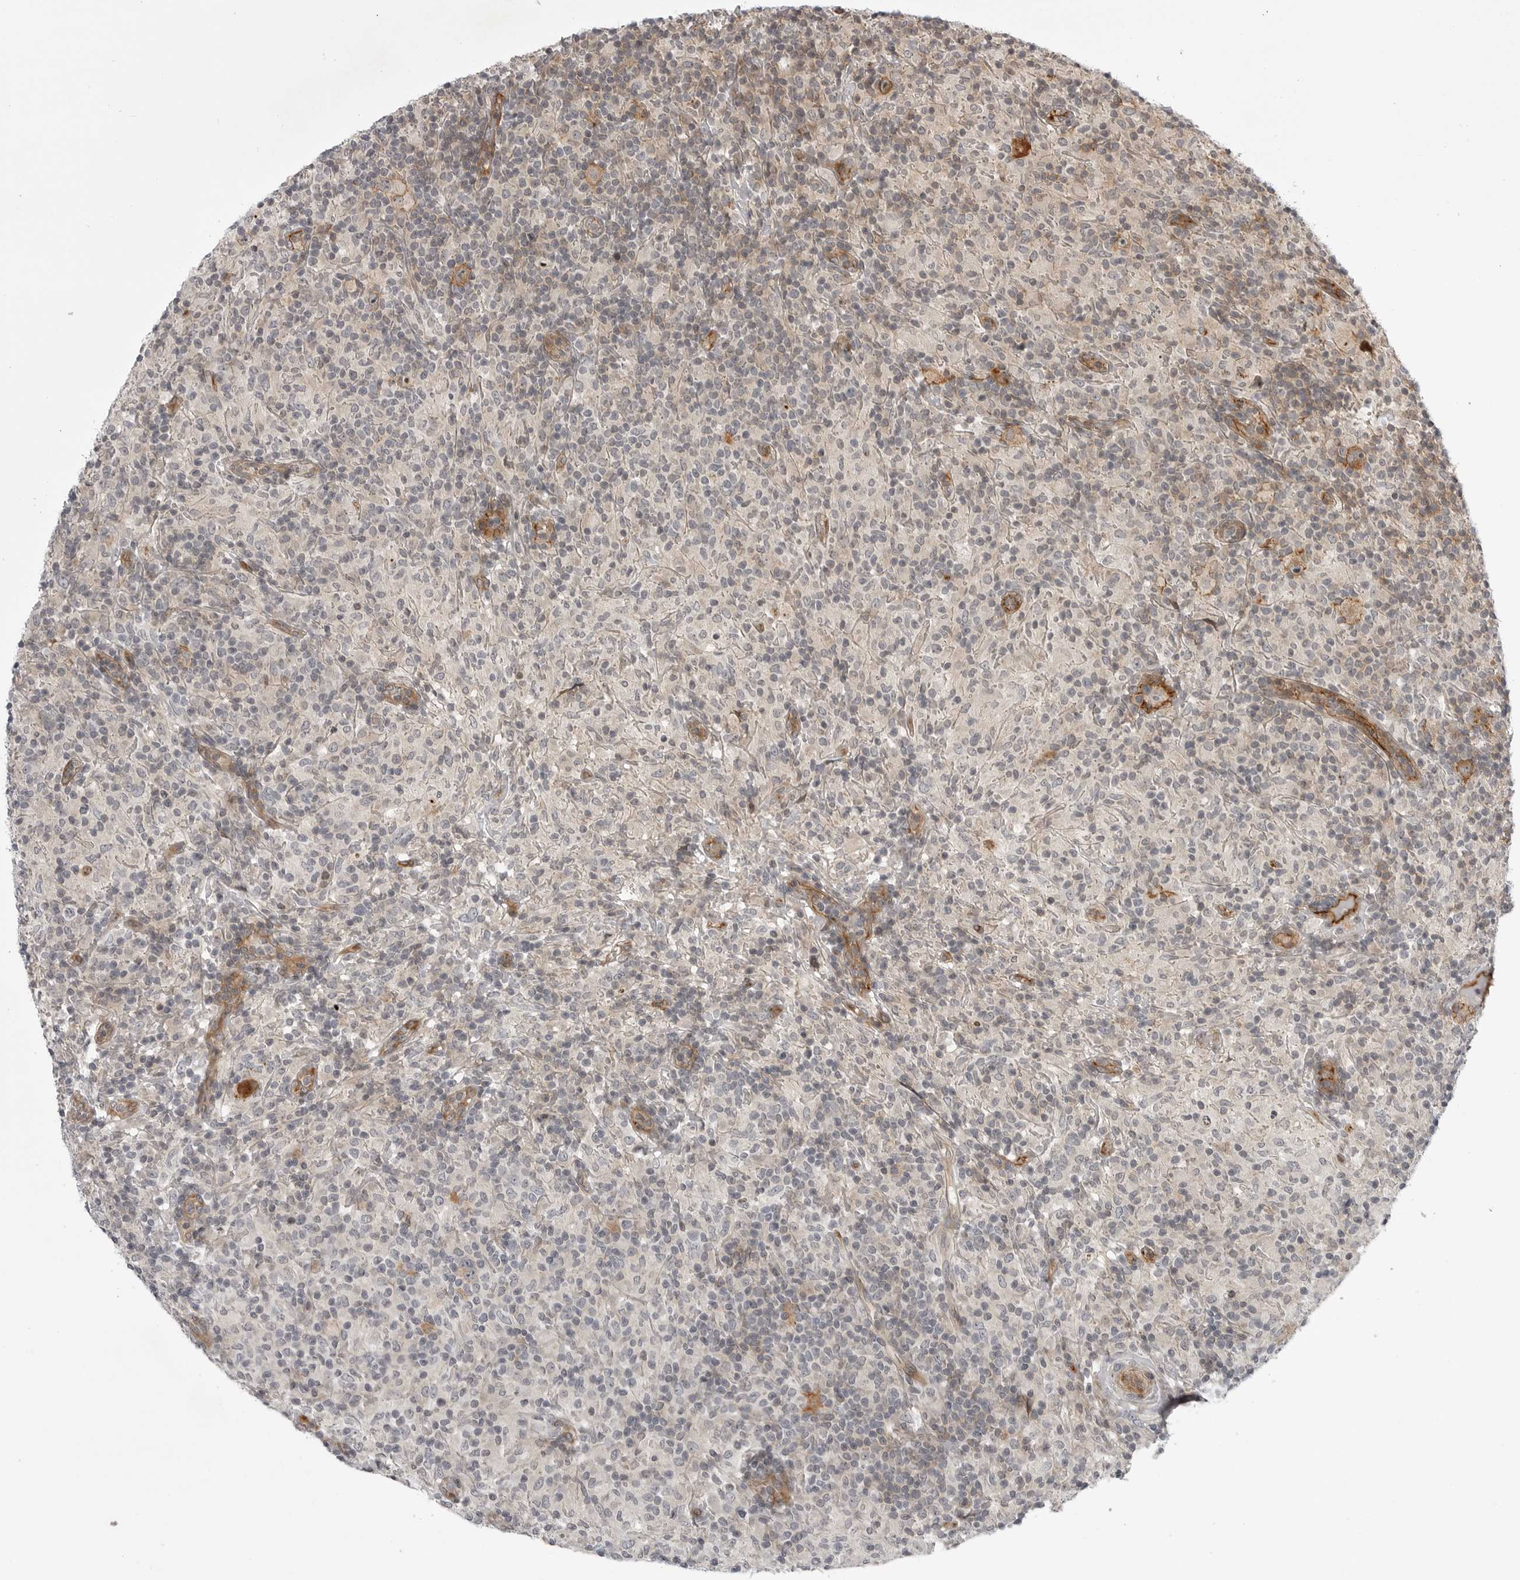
{"staining": {"intensity": "moderate", "quantity": "25%-75%", "location": "cytoplasmic/membranous"}, "tissue": "lymphoma", "cell_type": "Tumor cells", "image_type": "cancer", "snomed": [{"axis": "morphology", "description": "Hodgkin's disease, NOS"}, {"axis": "topography", "description": "Lymph node"}], "caption": "A brown stain shows moderate cytoplasmic/membranous positivity of a protein in human Hodgkin's disease tumor cells.", "gene": "ABL1", "patient": {"sex": "male", "age": 70}}